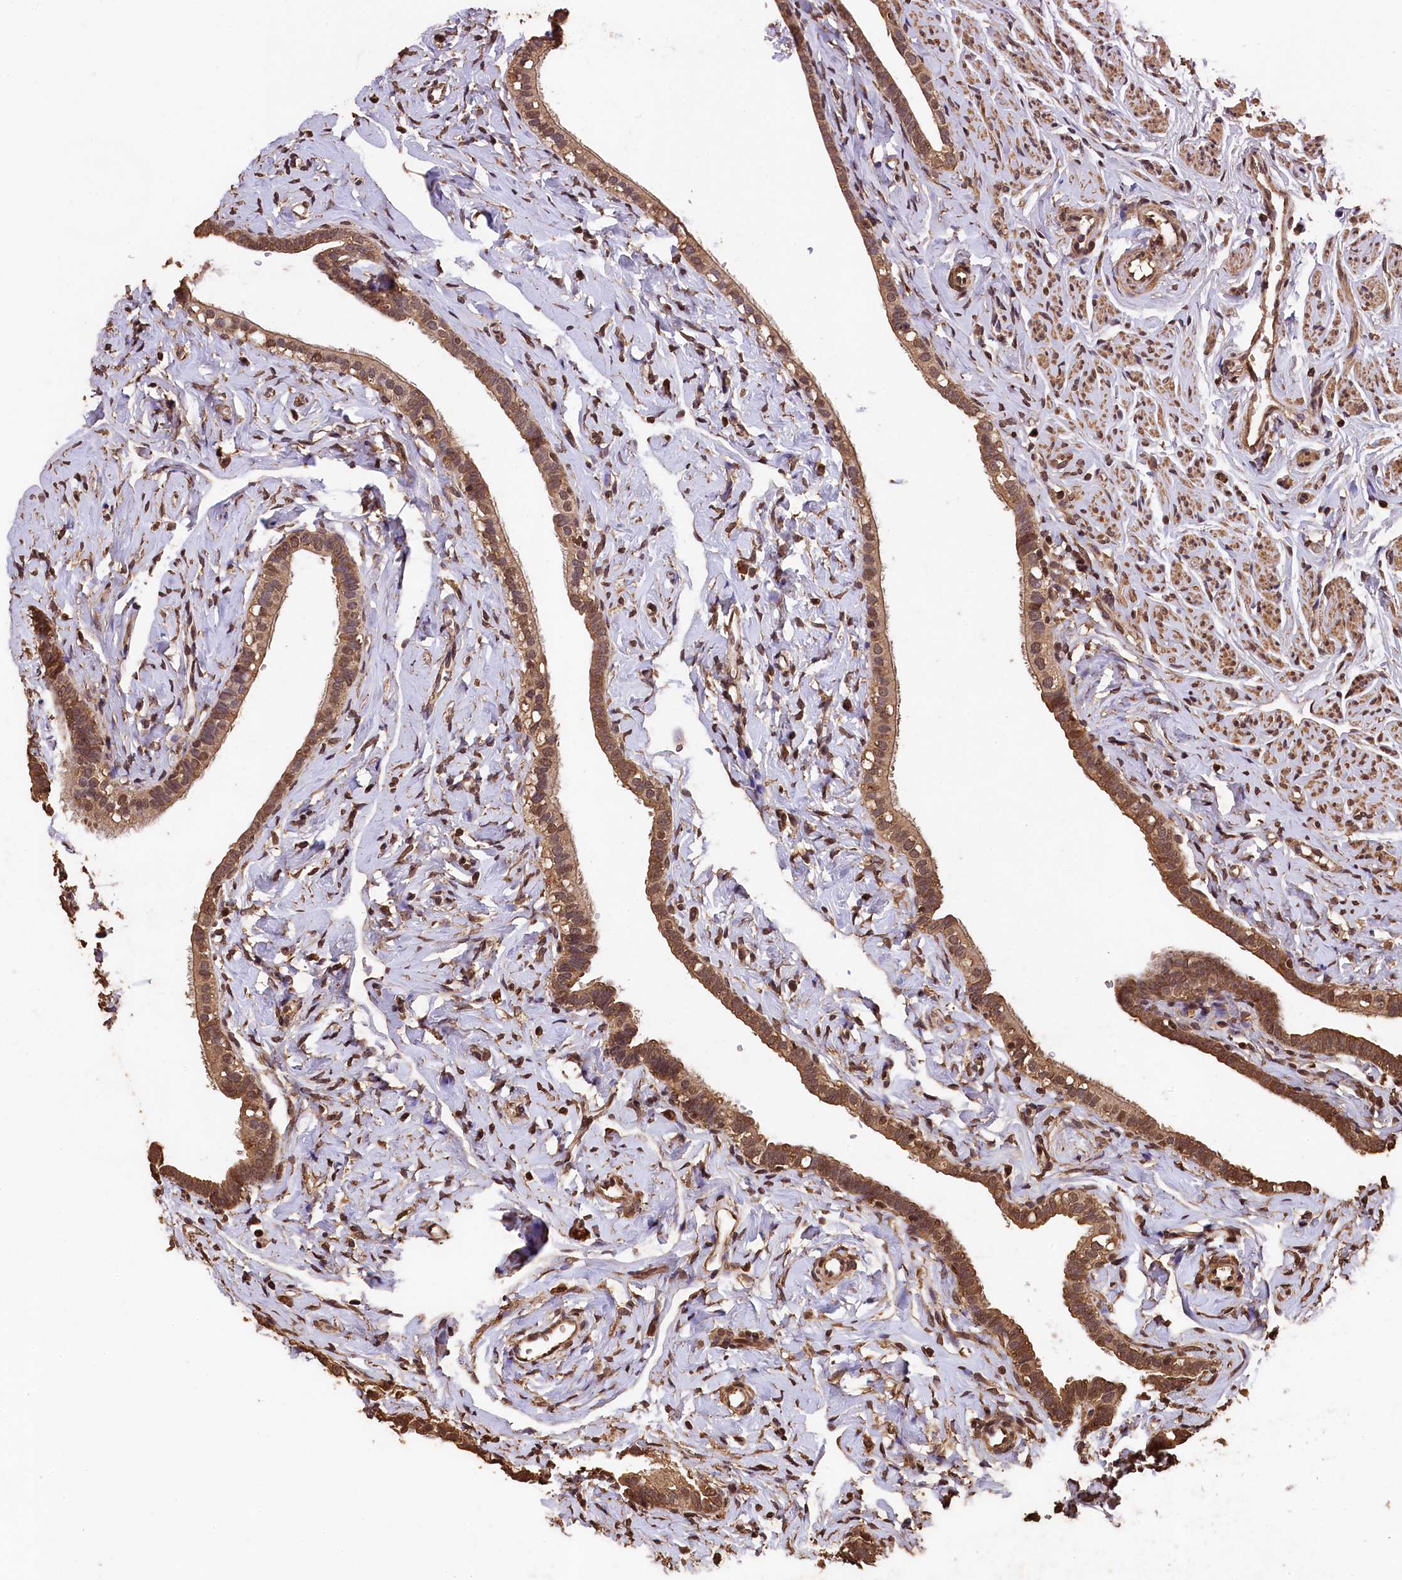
{"staining": {"intensity": "moderate", "quantity": ">75%", "location": "cytoplasmic/membranous,nuclear"}, "tissue": "fallopian tube", "cell_type": "Glandular cells", "image_type": "normal", "snomed": [{"axis": "morphology", "description": "Normal tissue, NOS"}, {"axis": "topography", "description": "Fallopian tube"}], "caption": "Immunohistochemical staining of normal fallopian tube reveals moderate cytoplasmic/membranous,nuclear protein positivity in about >75% of glandular cells. The staining was performed using DAB, with brown indicating positive protein expression. Nuclei are stained blue with hematoxylin.", "gene": "CEP57L1", "patient": {"sex": "female", "age": 66}}